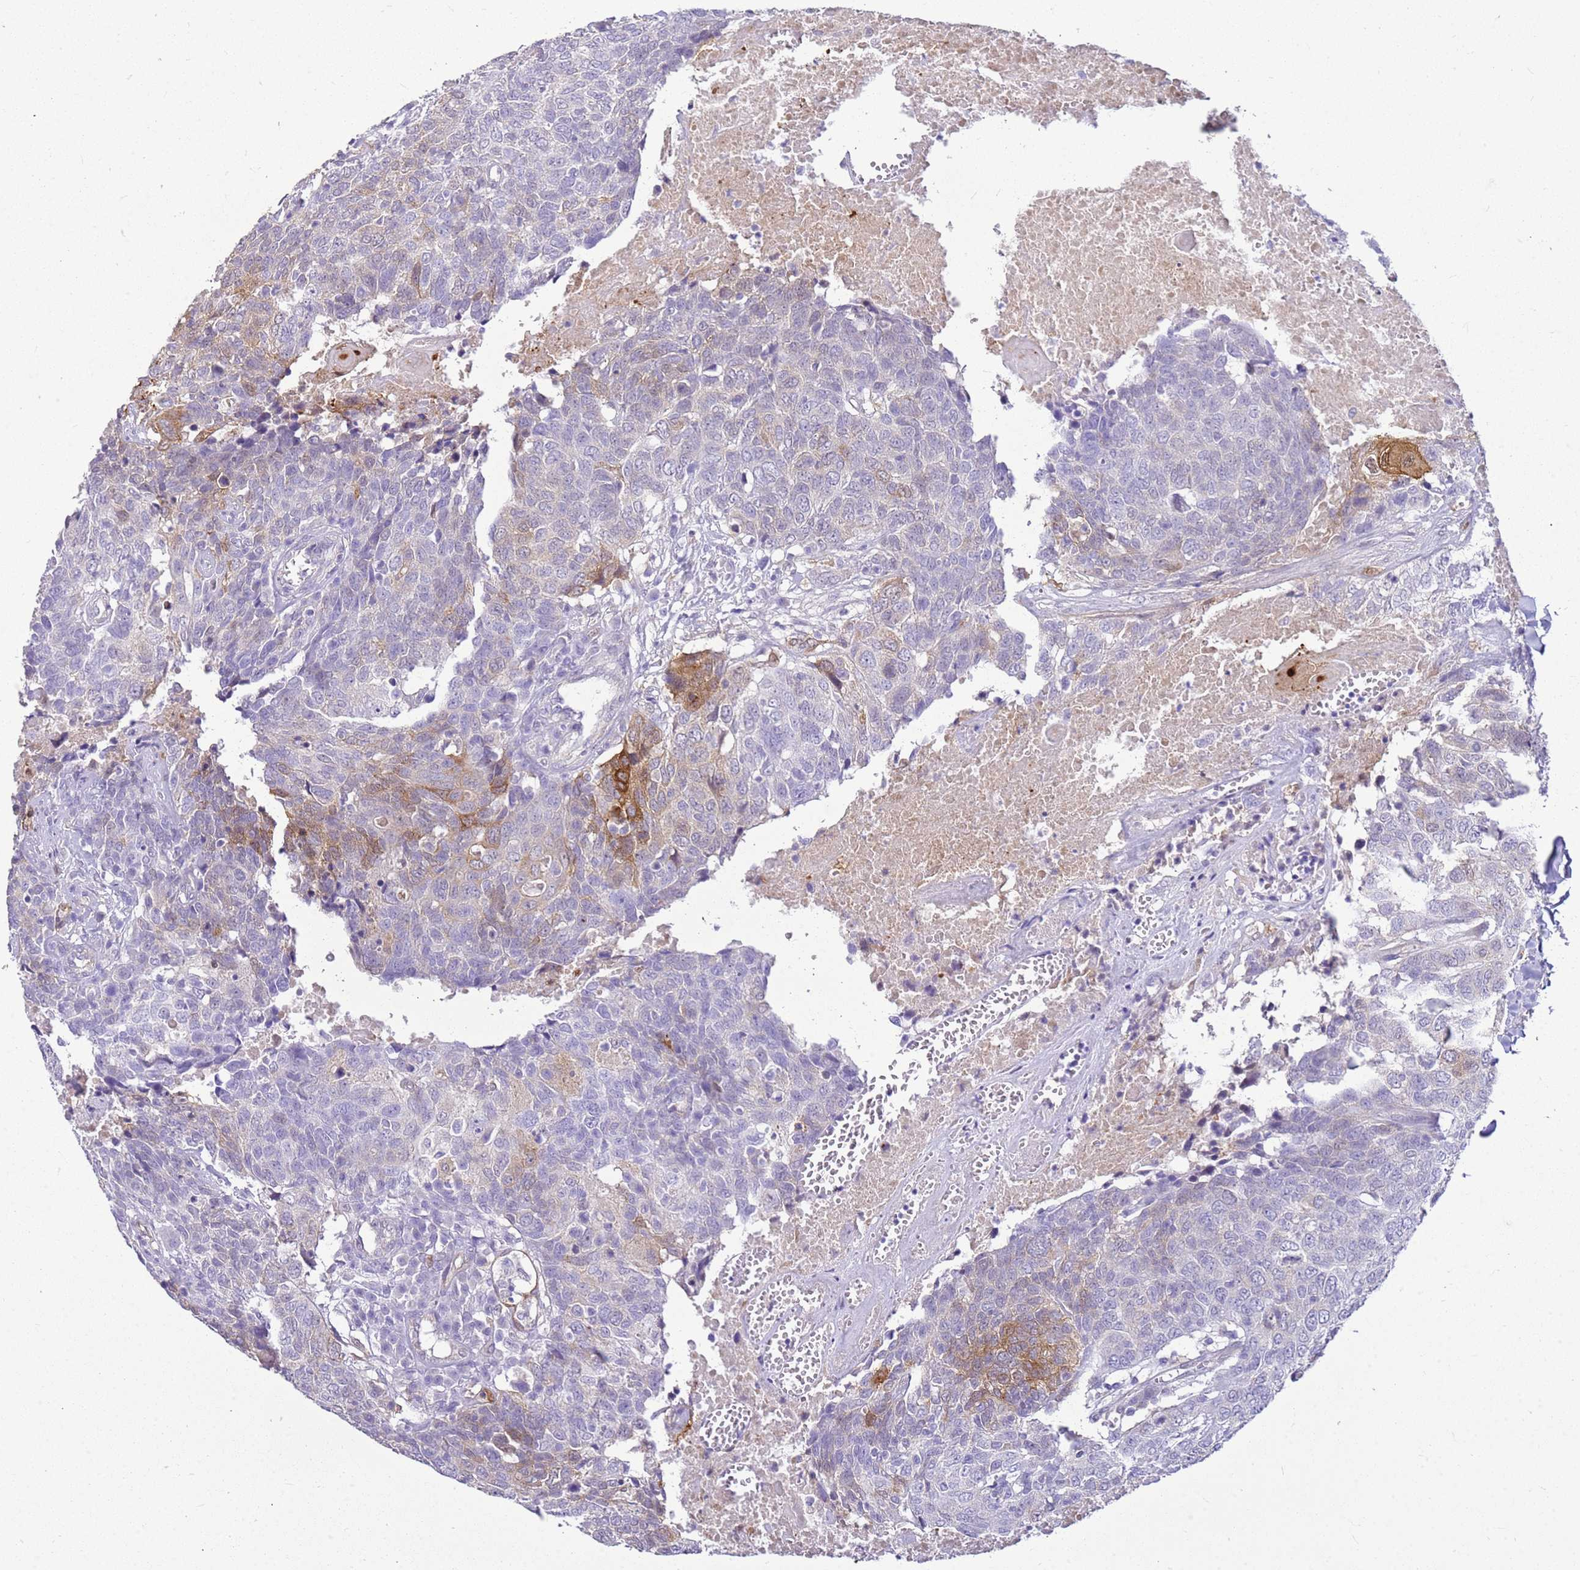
{"staining": {"intensity": "moderate", "quantity": "<25%", "location": "cytoplasmic/membranous"}, "tissue": "head and neck cancer", "cell_type": "Tumor cells", "image_type": "cancer", "snomed": [{"axis": "morphology", "description": "Squamous cell carcinoma, NOS"}, {"axis": "topography", "description": "Head-Neck"}], "caption": "Approximately <25% of tumor cells in head and neck cancer (squamous cell carcinoma) show moderate cytoplasmic/membranous protein expression as visualized by brown immunohistochemical staining.", "gene": "HSPB1", "patient": {"sex": "male", "age": 66}}